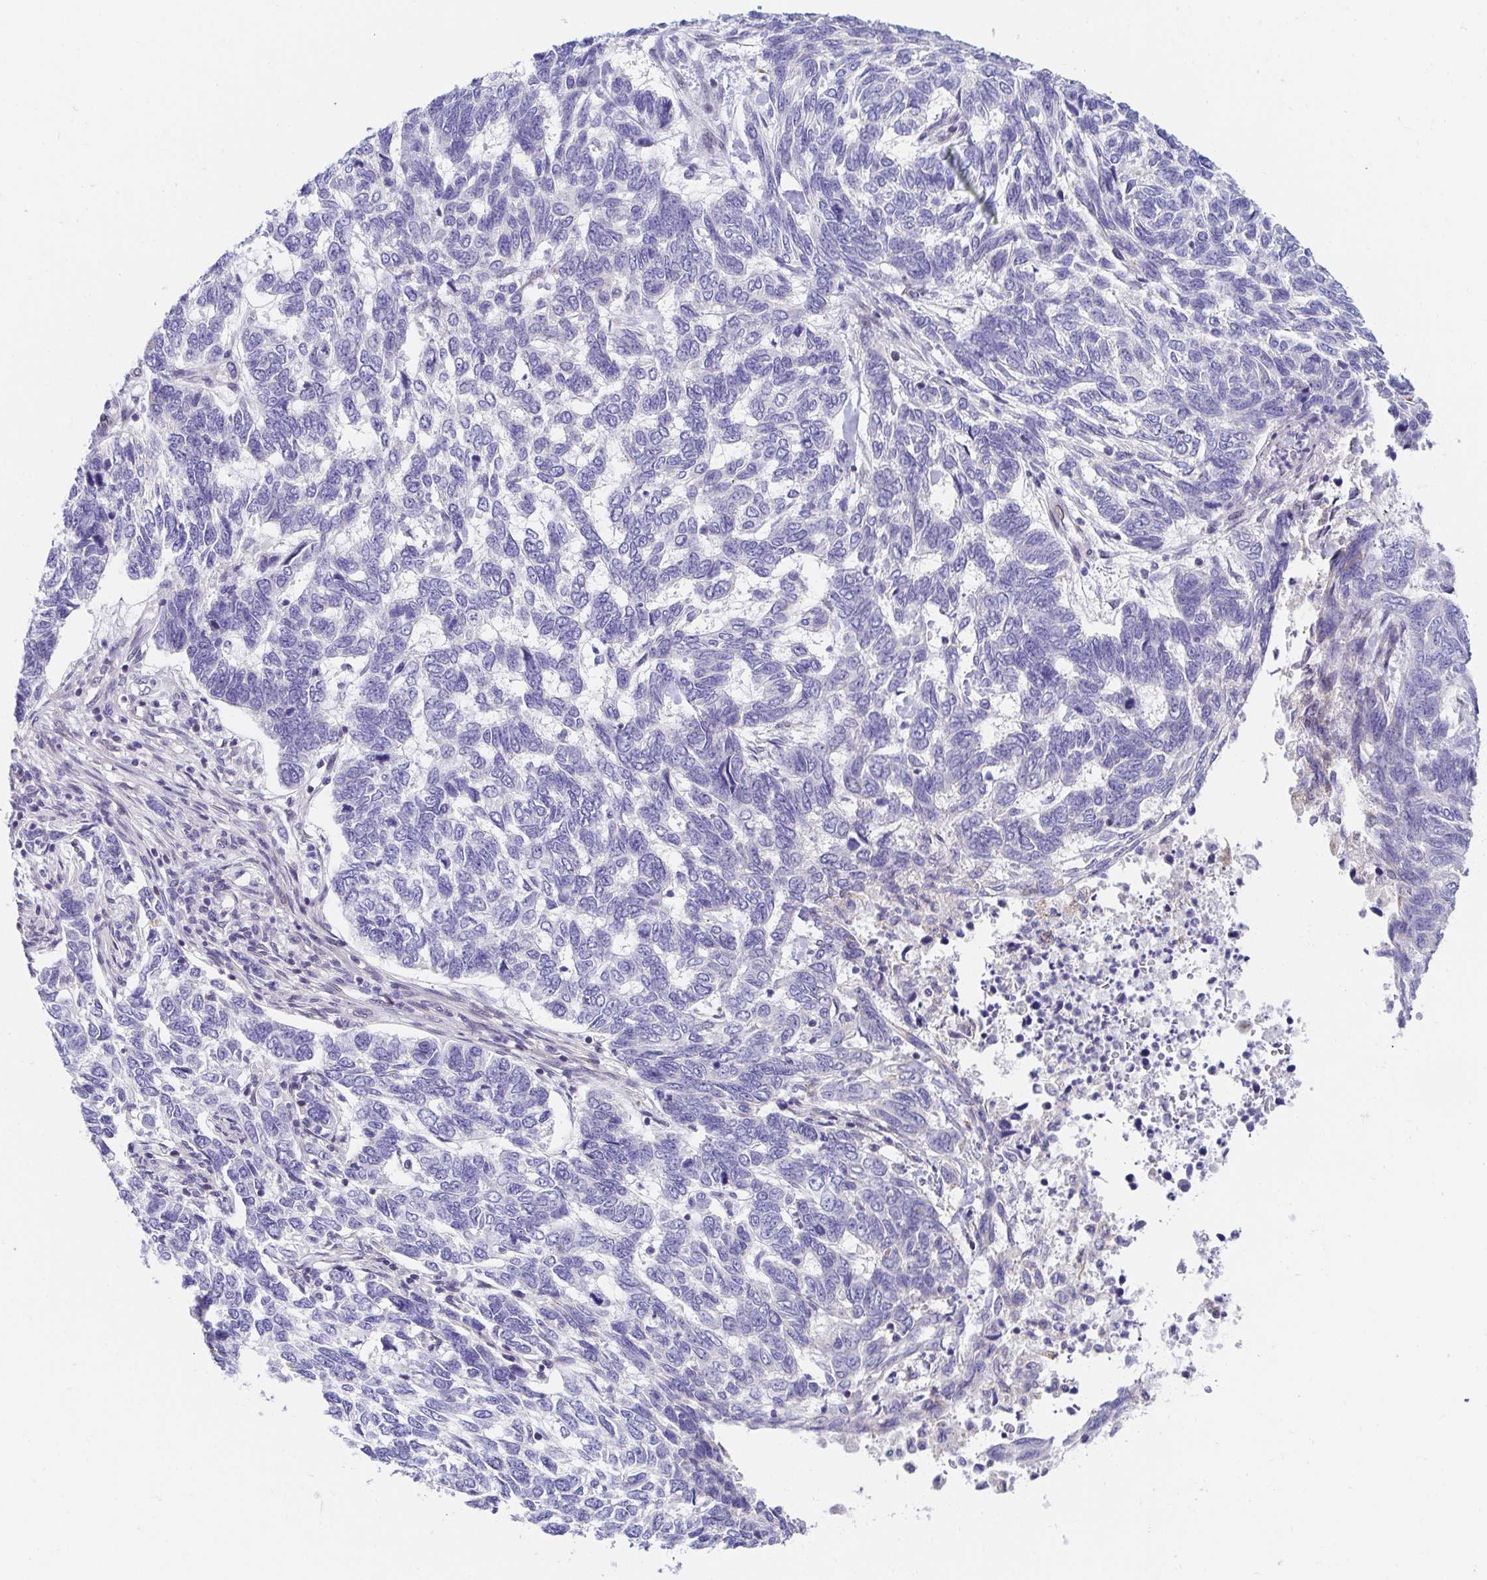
{"staining": {"intensity": "negative", "quantity": "none", "location": "none"}, "tissue": "skin cancer", "cell_type": "Tumor cells", "image_type": "cancer", "snomed": [{"axis": "morphology", "description": "Basal cell carcinoma"}, {"axis": "topography", "description": "Skin"}], "caption": "Immunohistochemistry (IHC) image of neoplastic tissue: skin cancer (basal cell carcinoma) stained with DAB (3,3'-diaminobenzidine) demonstrates no significant protein staining in tumor cells. (DAB (3,3'-diaminobenzidine) IHC, high magnification).", "gene": "AKAP14", "patient": {"sex": "female", "age": 65}}